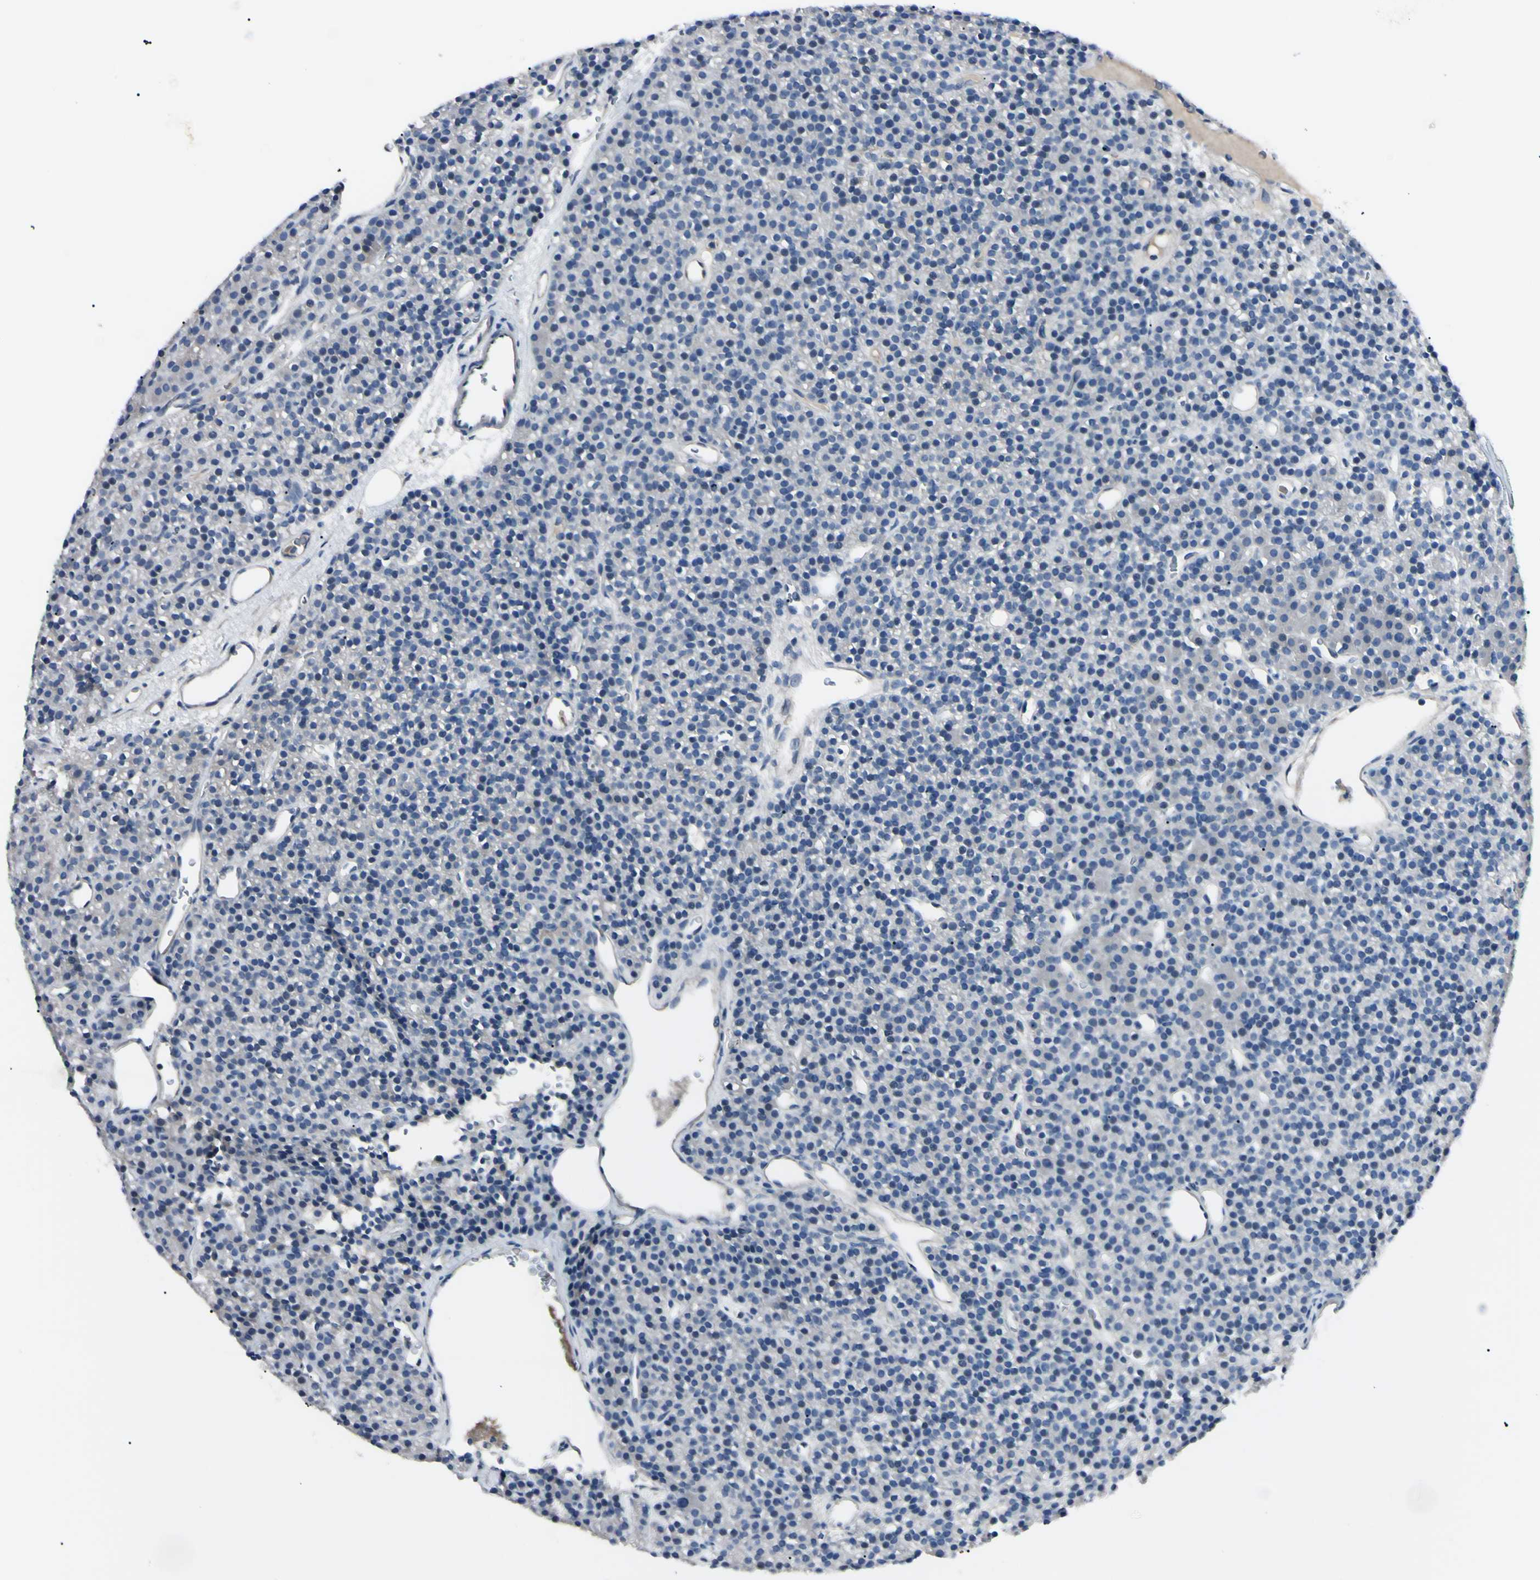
{"staining": {"intensity": "negative", "quantity": "none", "location": "none"}, "tissue": "parathyroid gland", "cell_type": "Glandular cells", "image_type": "normal", "snomed": [{"axis": "morphology", "description": "Normal tissue, NOS"}, {"axis": "morphology", "description": "Hyperplasia, NOS"}, {"axis": "topography", "description": "Parathyroid gland"}], "caption": "A high-resolution photomicrograph shows immunohistochemistry staining of unremarkable parathyroid gland, which displays no significant positivity in glandular cells.", "gene": "FOLH1", "patient": {"sex": "male", "age": 44}}